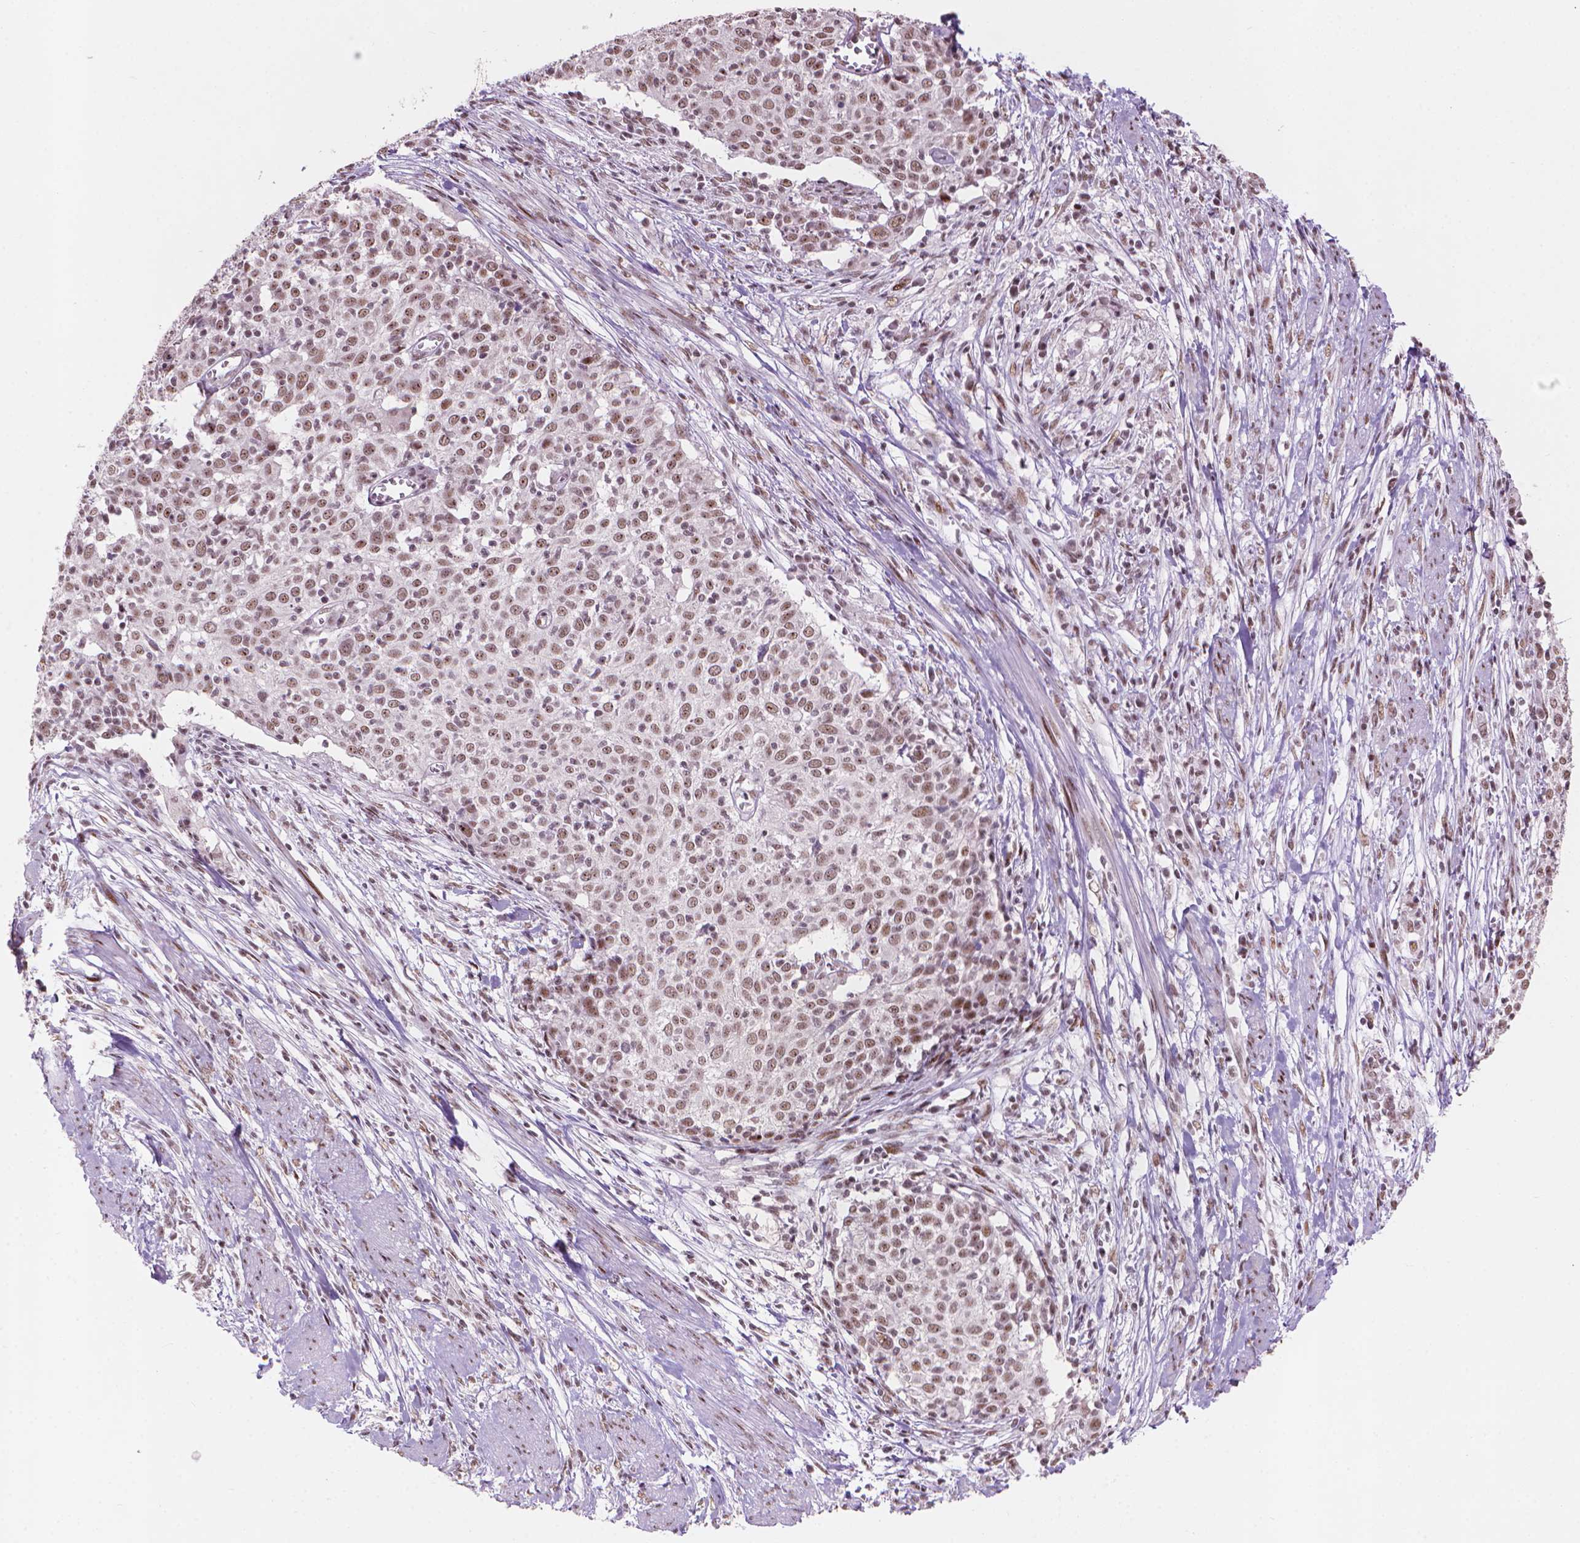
{"staining": {"intensity": "moderate", "quantity": ">75%", "location": "nuclear"}, "tissue": "cervical cancer", "cell_type": "Tumor cells", "image_type": "cancer", "snomed": [{"axis": "morphology", "description": "Squamous cell carcinoma, NOS"}, {"axis": "topography", "description": "Cervix"}], "caption": "Immunohistochemistry (IHC) of human cervical cancer exhibits medium levels of moderate nuclear expression in about >75% of tumor cells.", "gene": "HES7", "patient": {"sex": "female", "age": 39}}